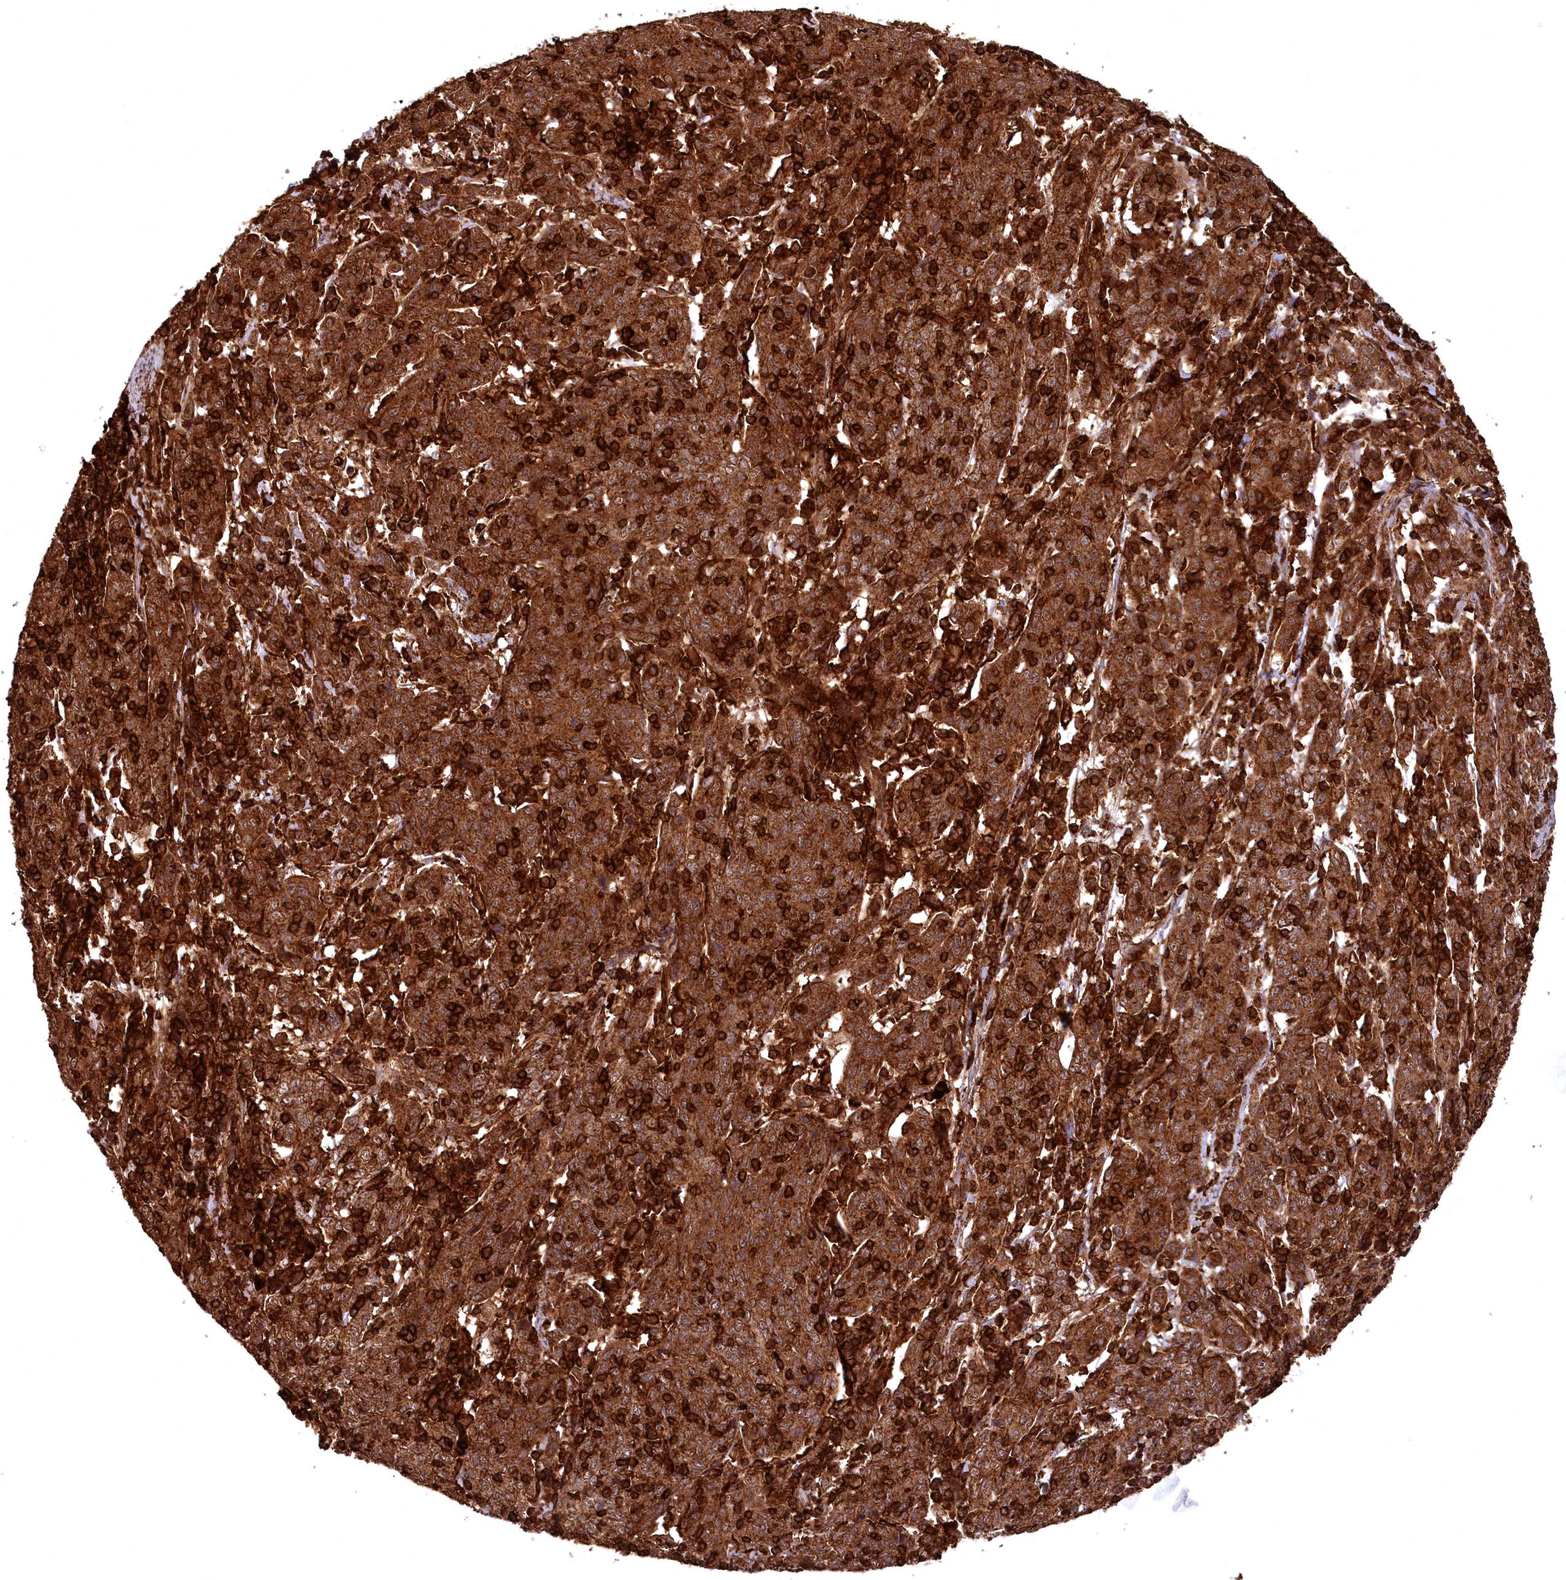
{"staining": {"intensity": "strong", "quantity": ">75%", "location": "cytoplasmic/membranous"}, "tissue": "cervical cancer", "cell_type": "Tumor cells", "image_type": "cancer", "snomed": [{"axis": "morphology", "description": "Squamous cell carcinoma, NOS"}, {"axis": "topography", "description": "Cervix"}], "caption": "Immunohistochemical staining of cervical squamous cell carcinoma reveals strong cytoplasmic/membranous protein positivity in approximately >75% of tumor cells.", "gene": "STUB1", "patient": {"sex": "female", "age": 67}}